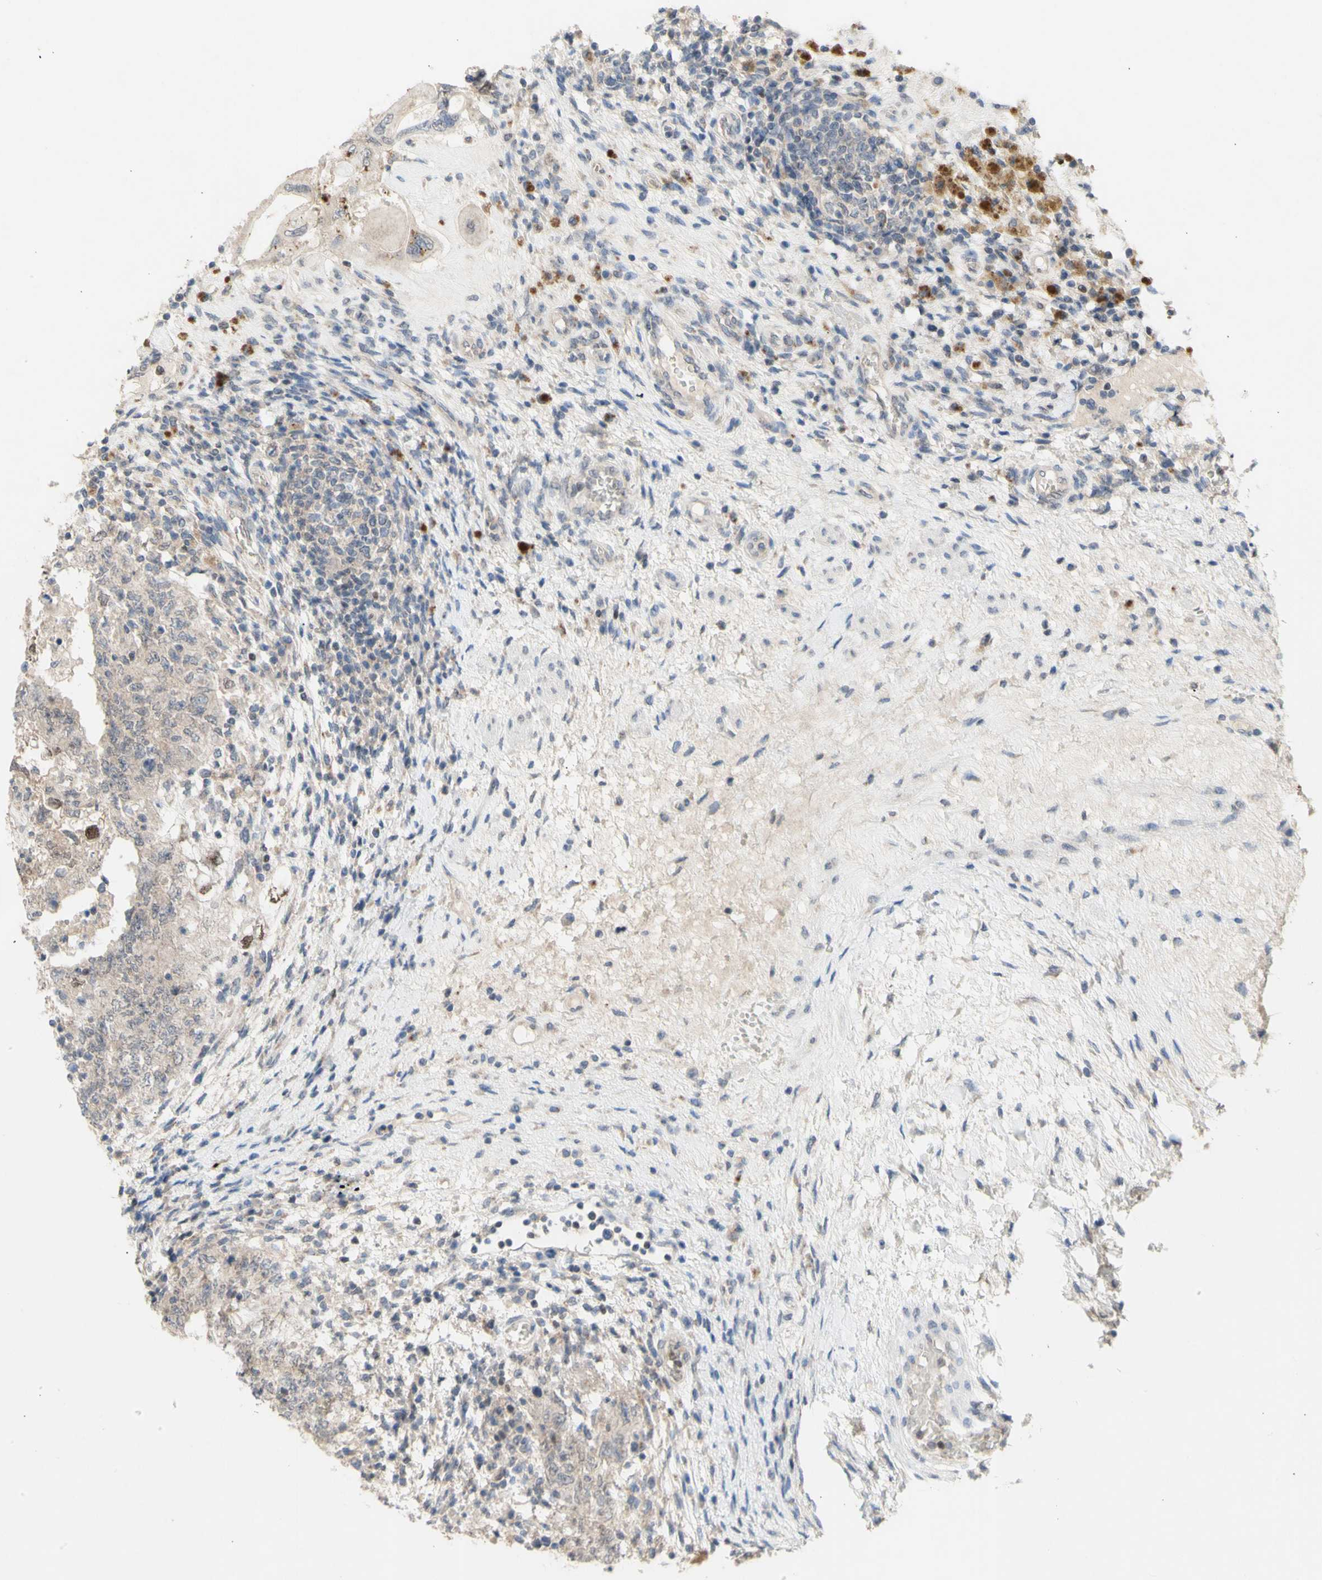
{"staining": {"intensity": "weak", "quantity": ">75%", "location": "cytoplasmic/membranous"}, "tissue": "testis cancer", "cell_type": "Tumor cells", "image_type": "cancer", "snomed": [{"axis": "morphology", "description": "Carcinoma, Embryonal, NOS"}, {"axis": "topography", "description": "Testis"}], "caption": "The micrograph shows immunohistochemical staining of embryonal carcinoma (testis). There is weak cytoplasmic/membranous expression is present in about >75% of tumor cells.", "gene": "NLRP1", "patient": {"sex": "male", "age": 26}}